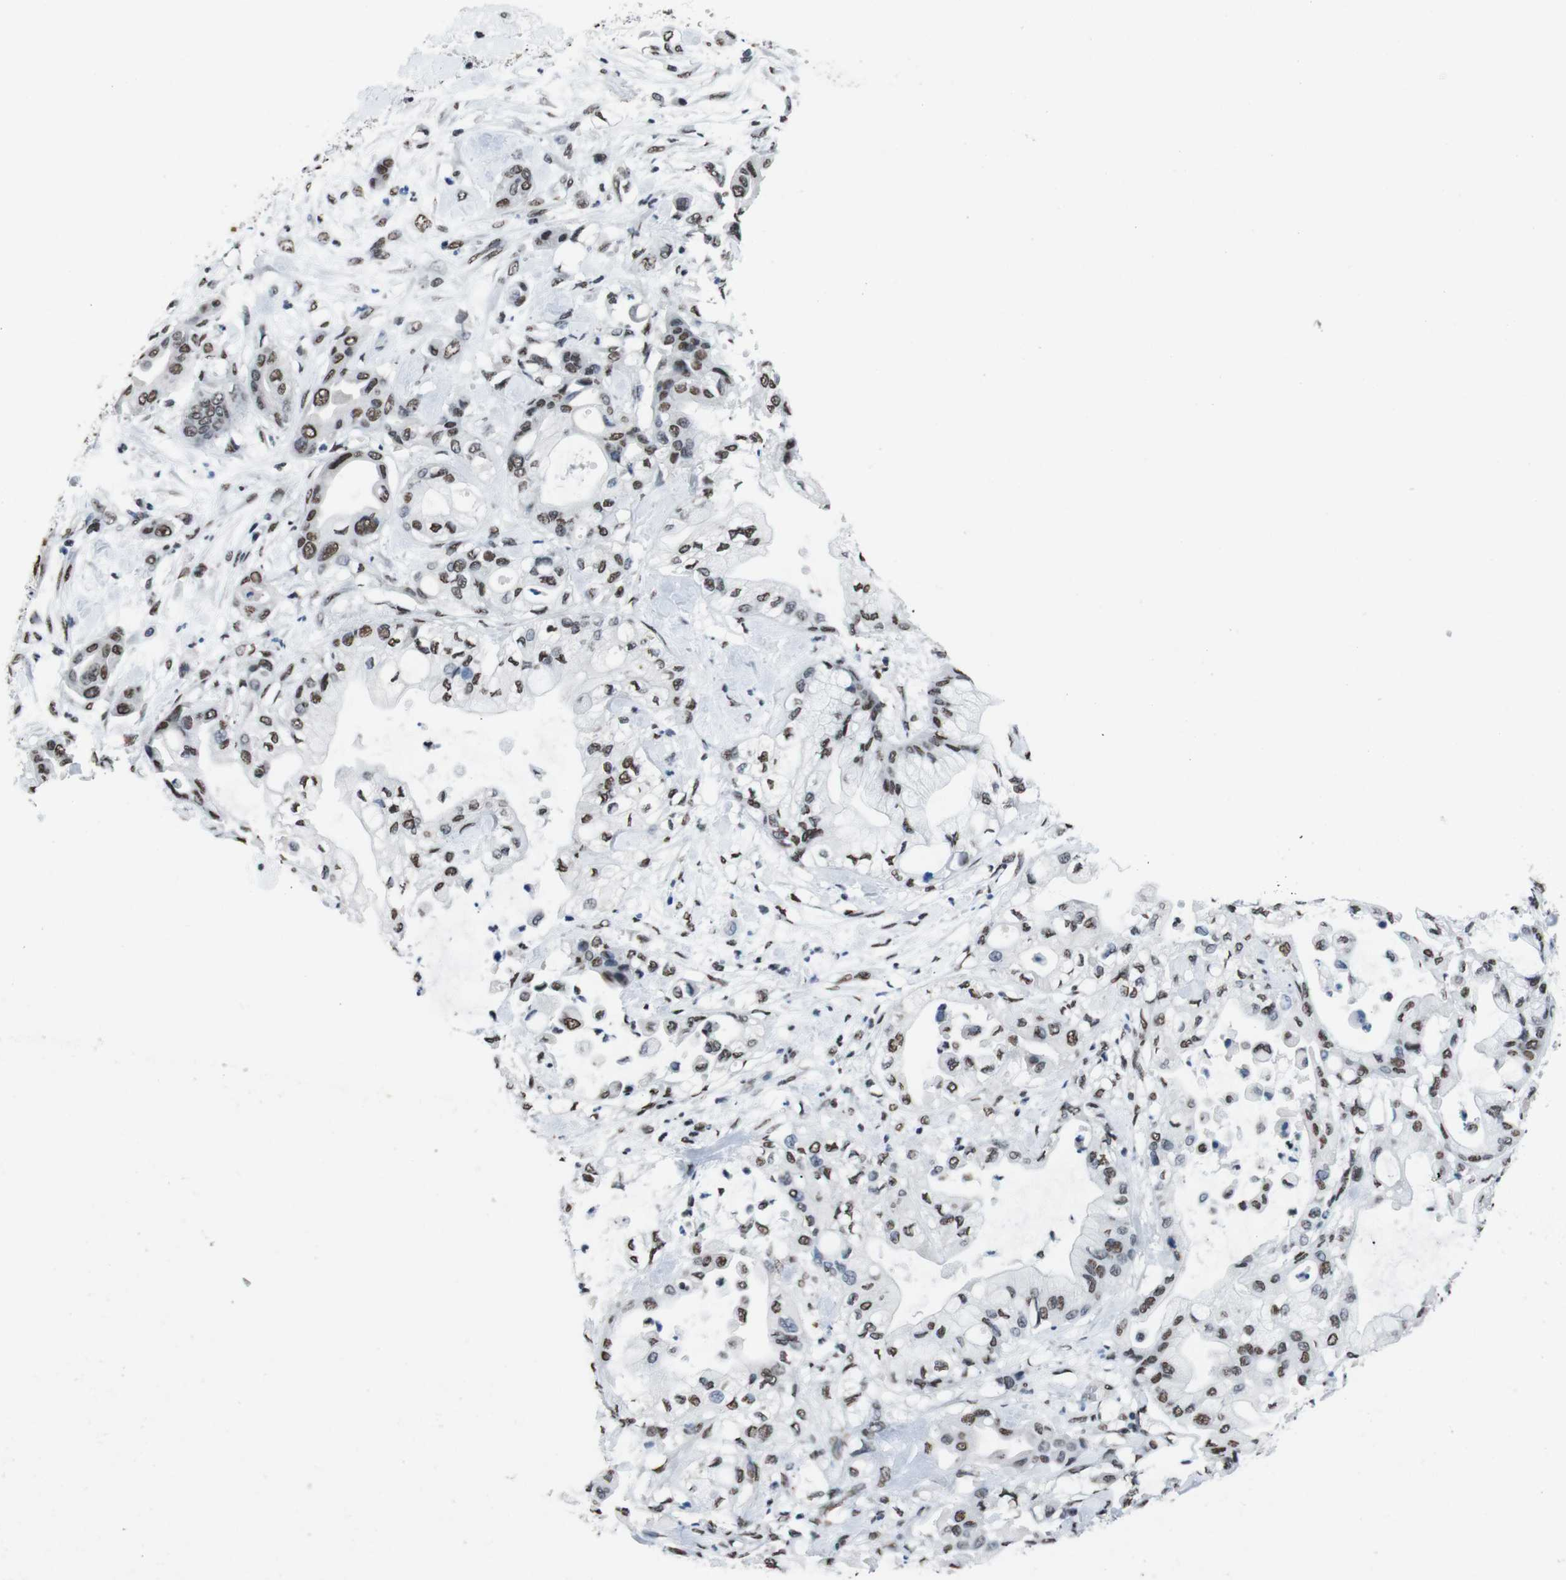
{"staining": {"intensity": "moderate", "quantity": "25%-75%", "location": "nuclear"}, "tissue": "pancreatic cancer", "cell_type": "Tumor cells", "image_type": "cancer", "snomed": [{"axis": "morphology", "description": "Adenocarcinoma, NOS"}, {"axis": "morphology", "description": "Adenocarcinoma, metastatic, NOS"}, {"axis": "topography", "description": "Lymph node"}, {"axis": "topography", "description": "Pancreas"}, {"axis": "topography", "description": "Duodenum"}], "caption": "Brown immunohistochemical staining in pancreatic adenocarcinoma demonstrates moderate nuclear positivity in approximately 25%-75% of tumor cells.", "gene": "PIP4P2", "patient": {"sex": "female", "age": 64}}